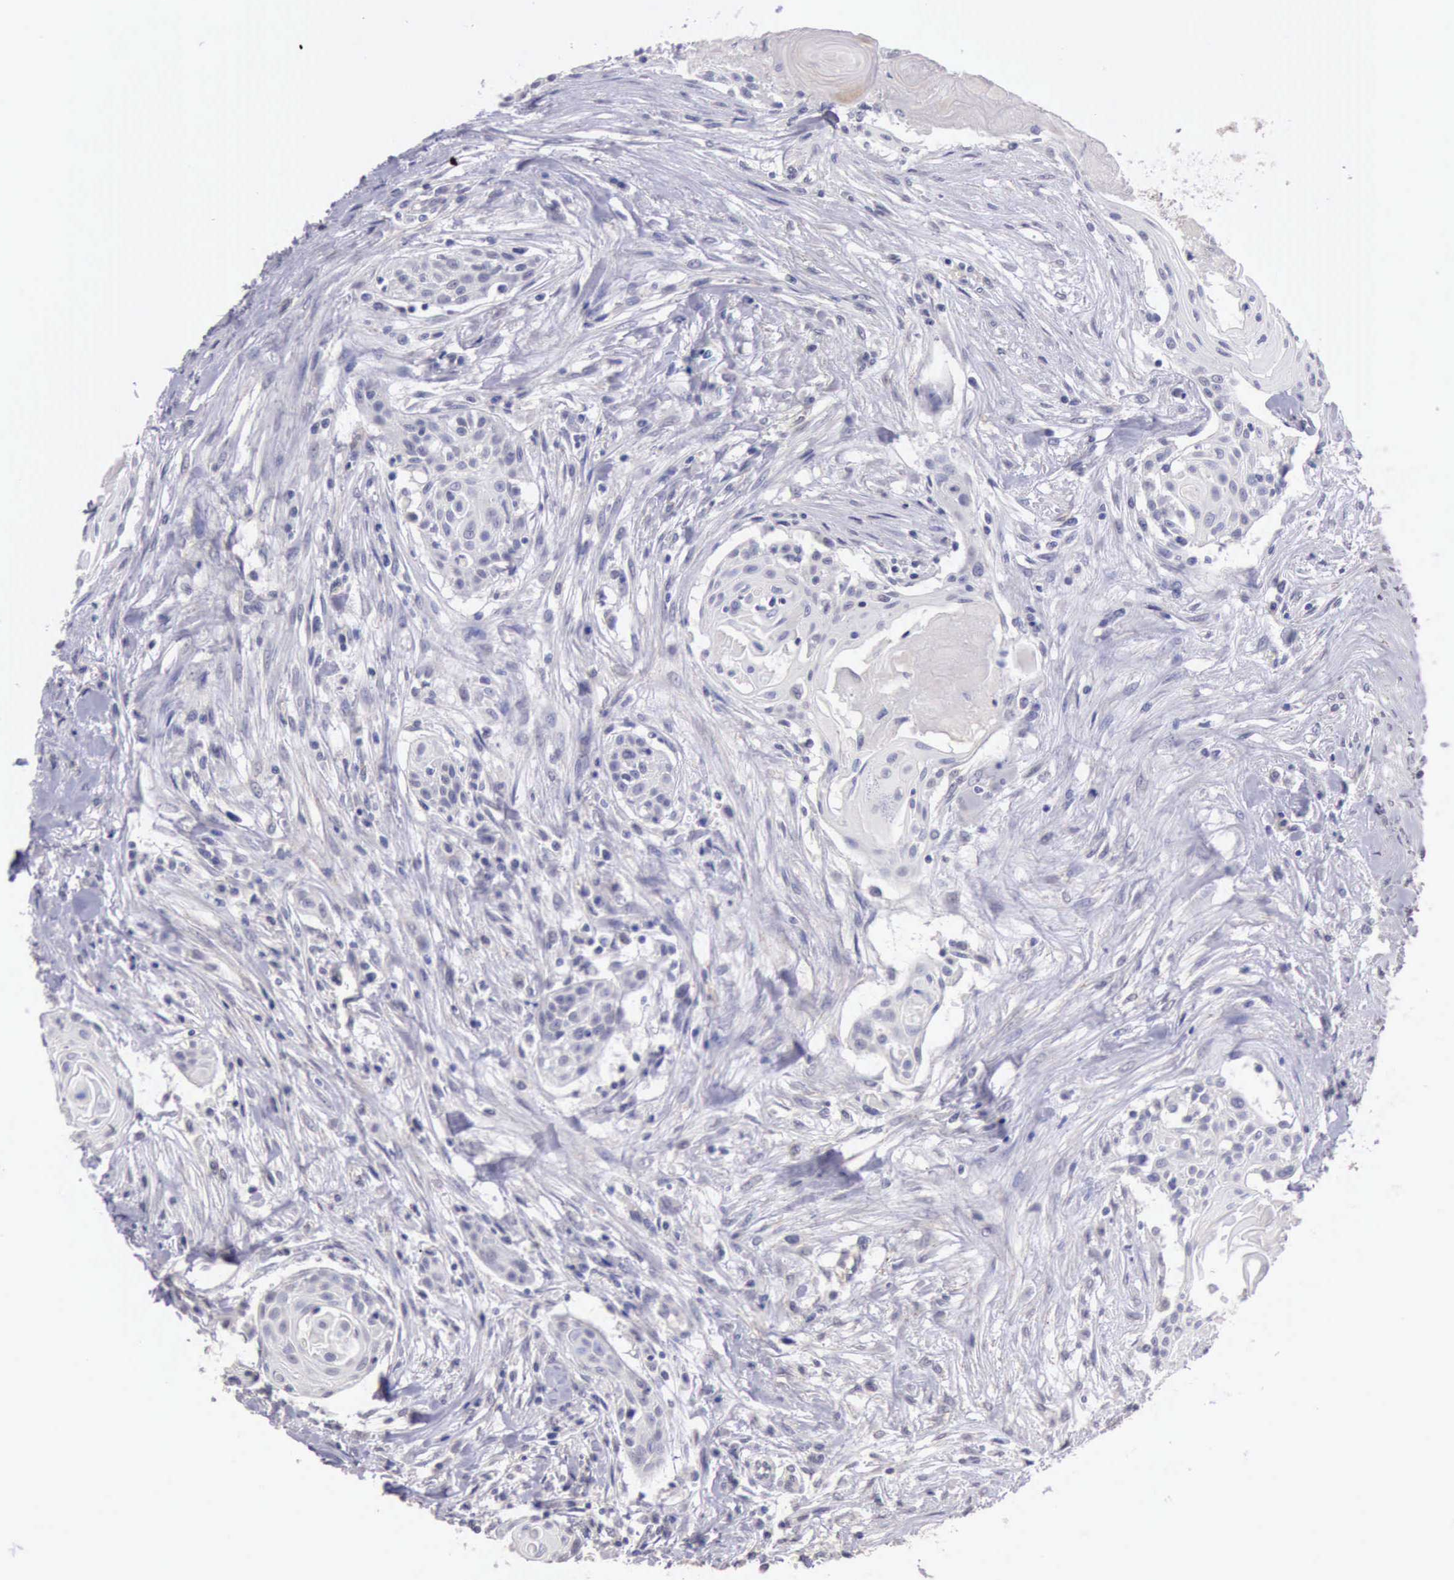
{"staining": {"intensity": "negative", "quantity": "none", "location": "none"}, "tissue": "head and neck cancer", "cell_type": "Tumor cells", "image_type": "cancer", "snomed": [{"axis": "morphology", "description": "Squamous cell carcinoma, NOS"}, {"axis": "morphology", "description": "Squamous cell carcinoma, metastatic, NOS"}, {"axis": "topography", "description": "Lymph node"}, {"axis": "topography", "description": "Salivary gland"}, {"axis": "topography", "description": "Head-Neck"}], "caption": "An immunohistochemistry micrograph of head and neck cancer (squamous cell carcinoma) is shown. There is no staining in tumor cells of head and neck cancer (squamous cell carcinoma).", "gene": "KCND1", "patient": {"sex": "female", "age": 74}}